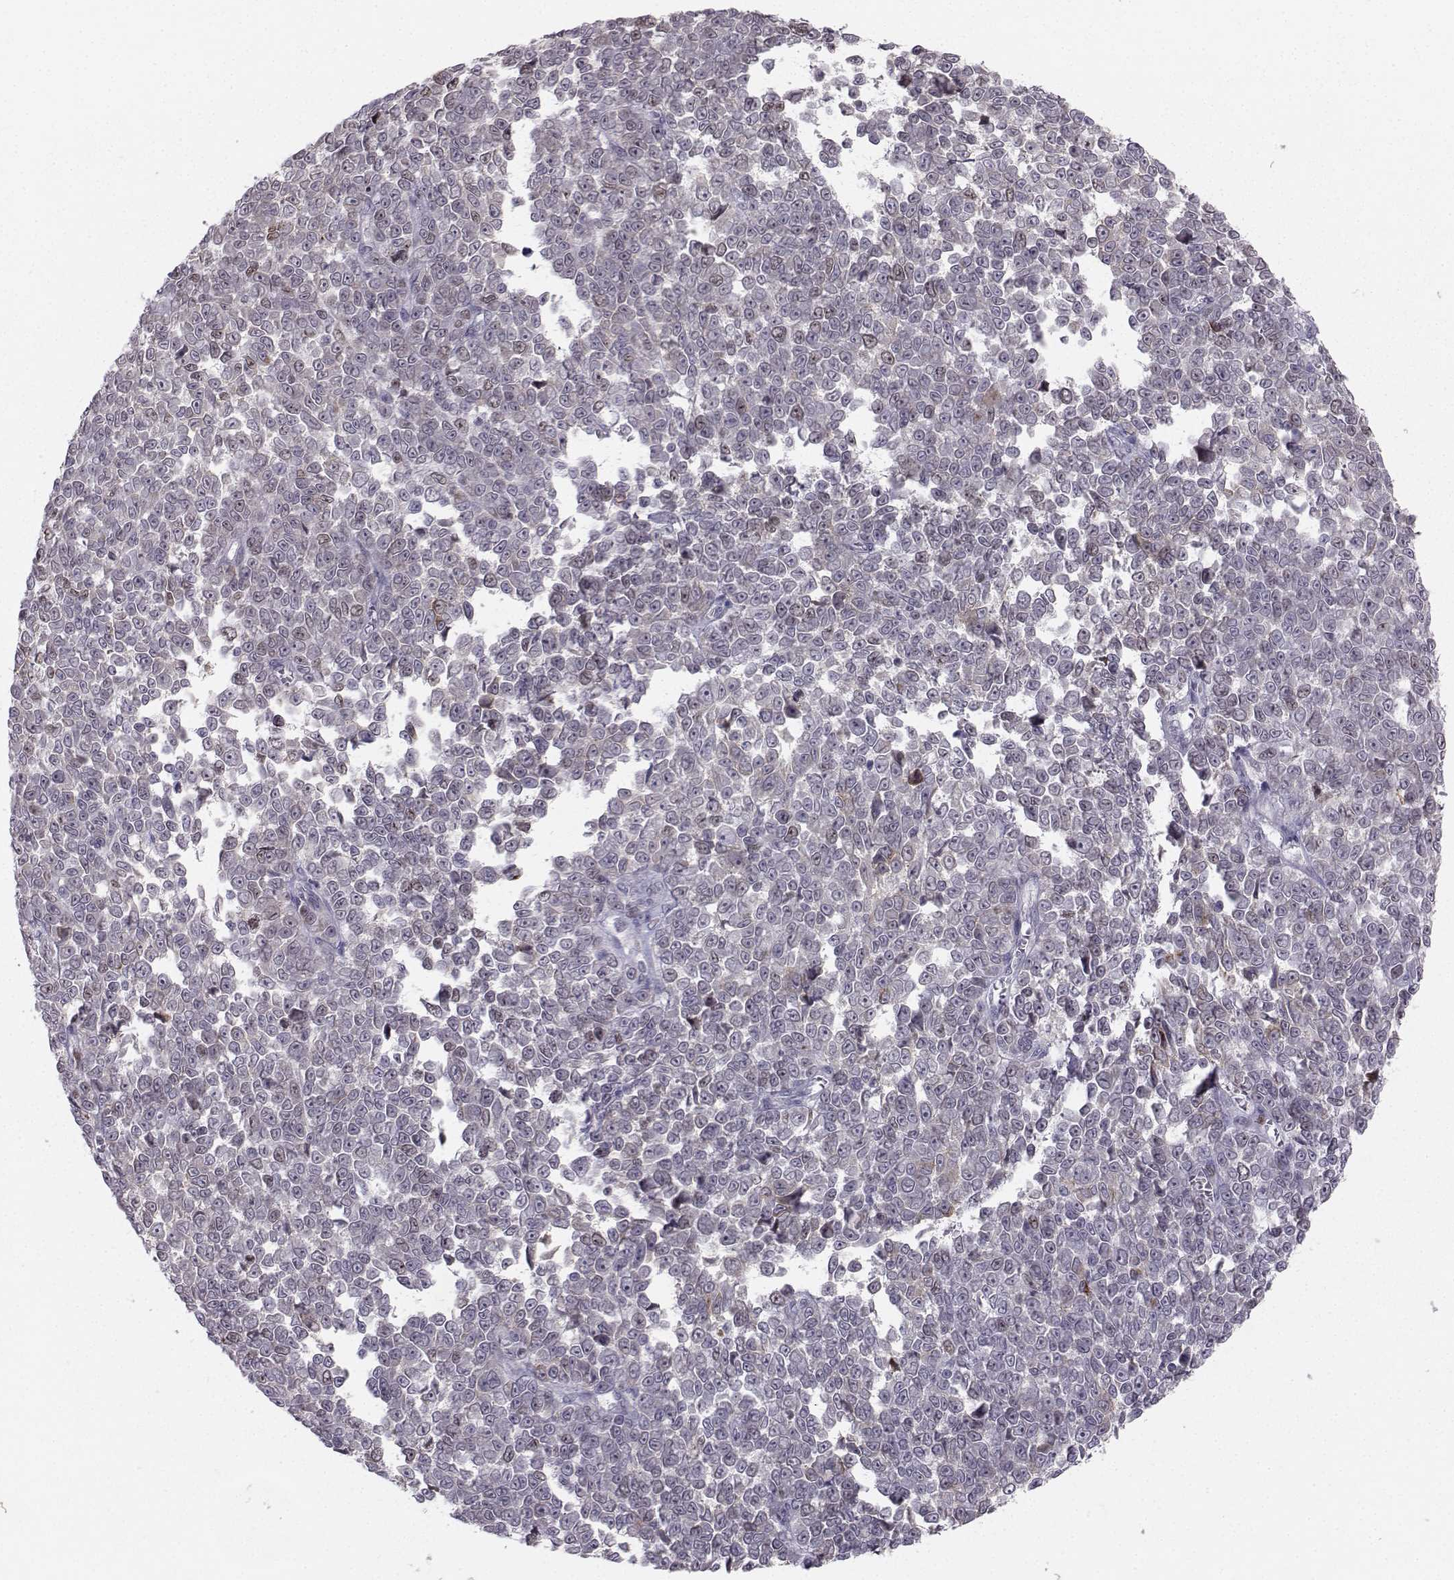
{"staining": {"intensity": "negative", "quantity": "none", "location": "none"}, "tissue": "melanoma", "cell_type": "Tumor cells", "image_type": "cancer", "snomed": [{"axis": "morphology", "description": "Malignant melanoma, NOS"}, {"axis": "topography", "description": "Skin"}], "caption": "An immunohistochemistry micrograph of melanoma is shown. There is no staining in tumor cells of melanoma. Brightfield microscopy of immunohistochemistry stained with DAB (brown) and hematoxylin (blue), captured at high magnification.", "gene": "LRP8", "patient": {"sex": "female", "age": 95}}